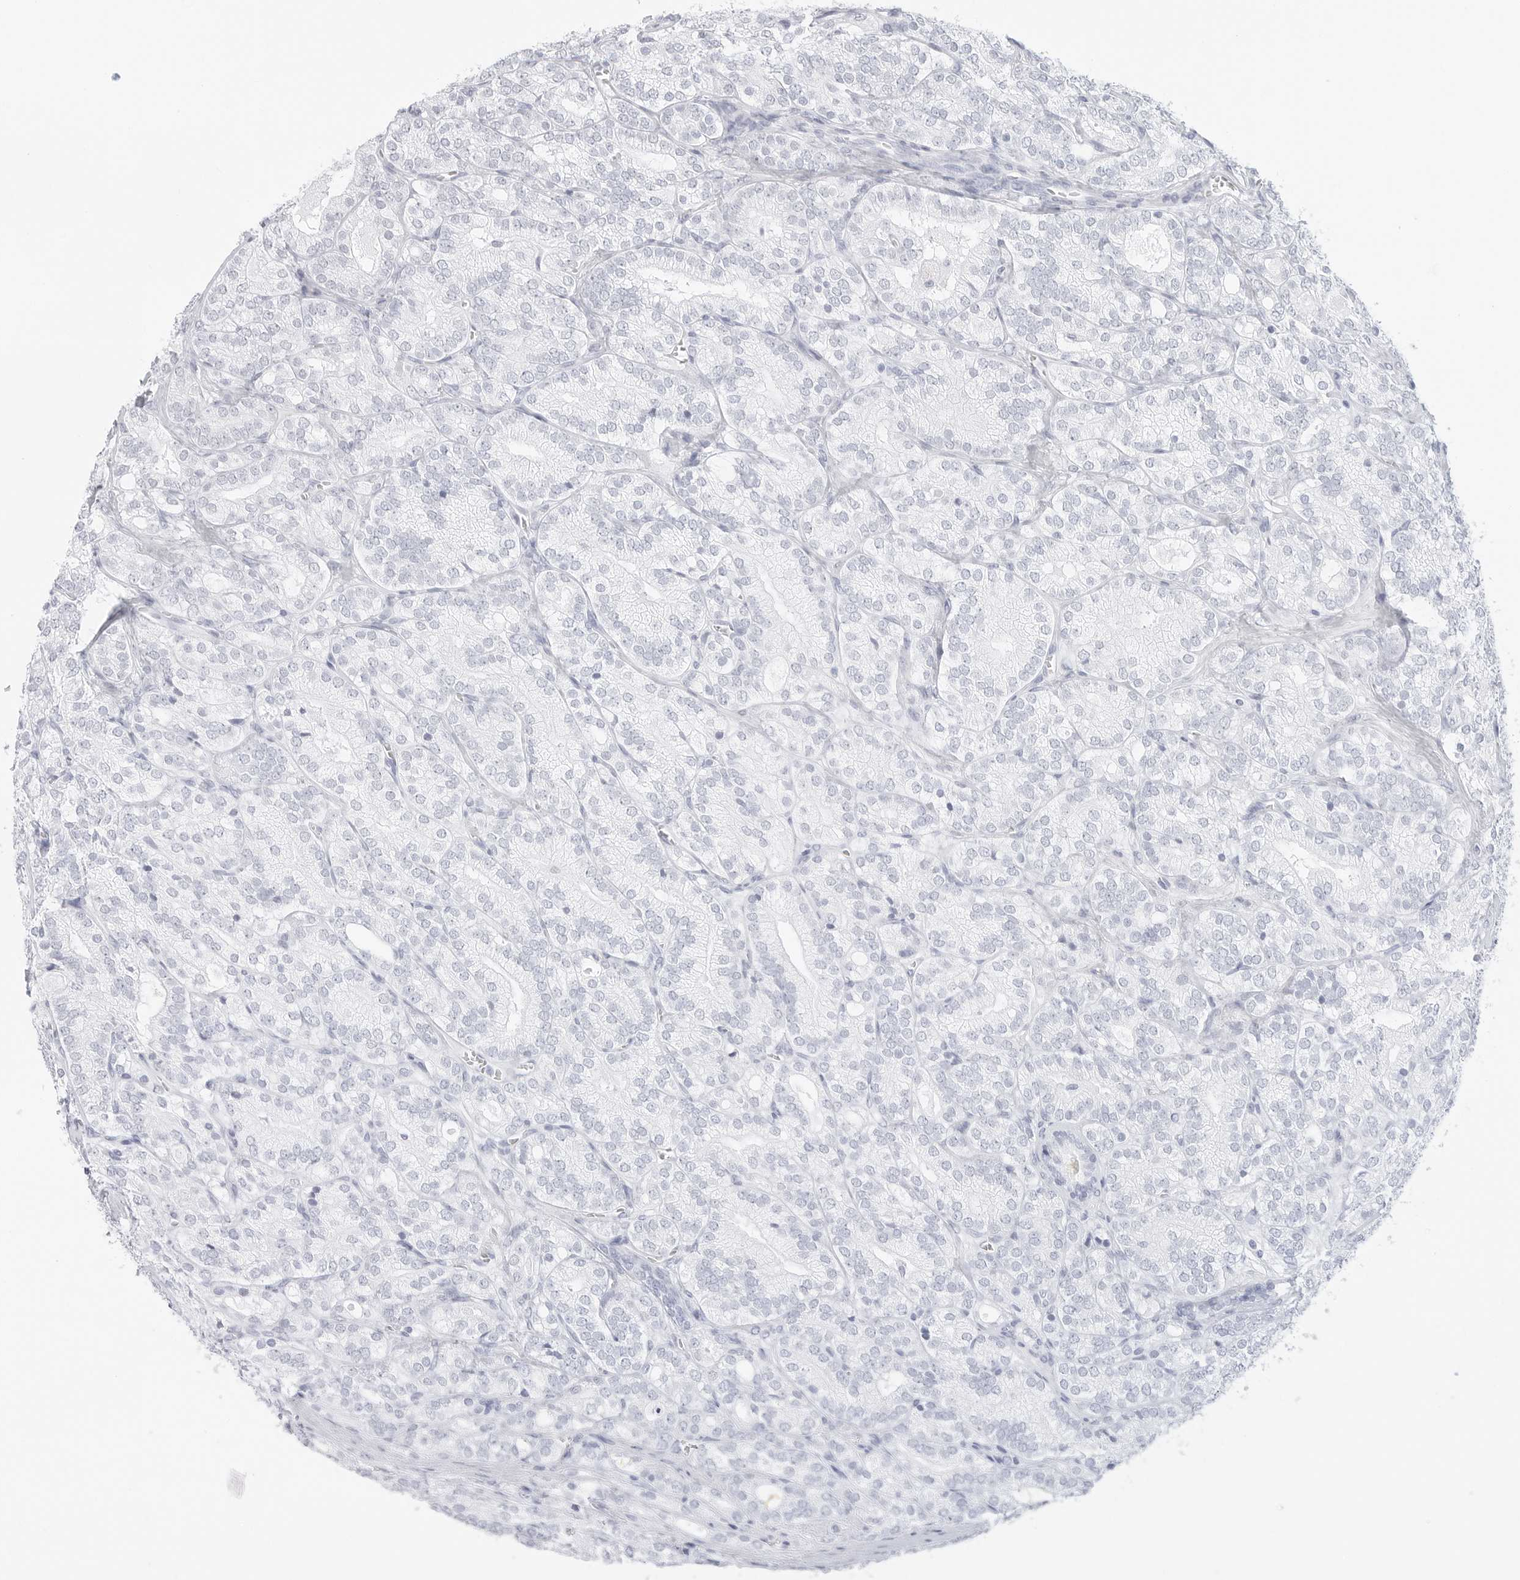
{"staining": {"intensity": "negative", "quantity": "none", "location": "none"}, "tissue": "prostate cancer", "cell_type": "Tumor cells", "image_type": "cancer", "snomed": [{"axis": "morphology", "description": "Adenocarcinoma, High grade"}, {"axis": "topography", "description": "Prostate"}], "caption": "IHC of prostate cancer demonstrates no expression in tumor cells. (DAB (3,3'-diaminobenzidine) IHC visualized using brightfield microscopy, high magnification).", "gene": "TFF2", "patient": {"sex": "male", "age": 57}}